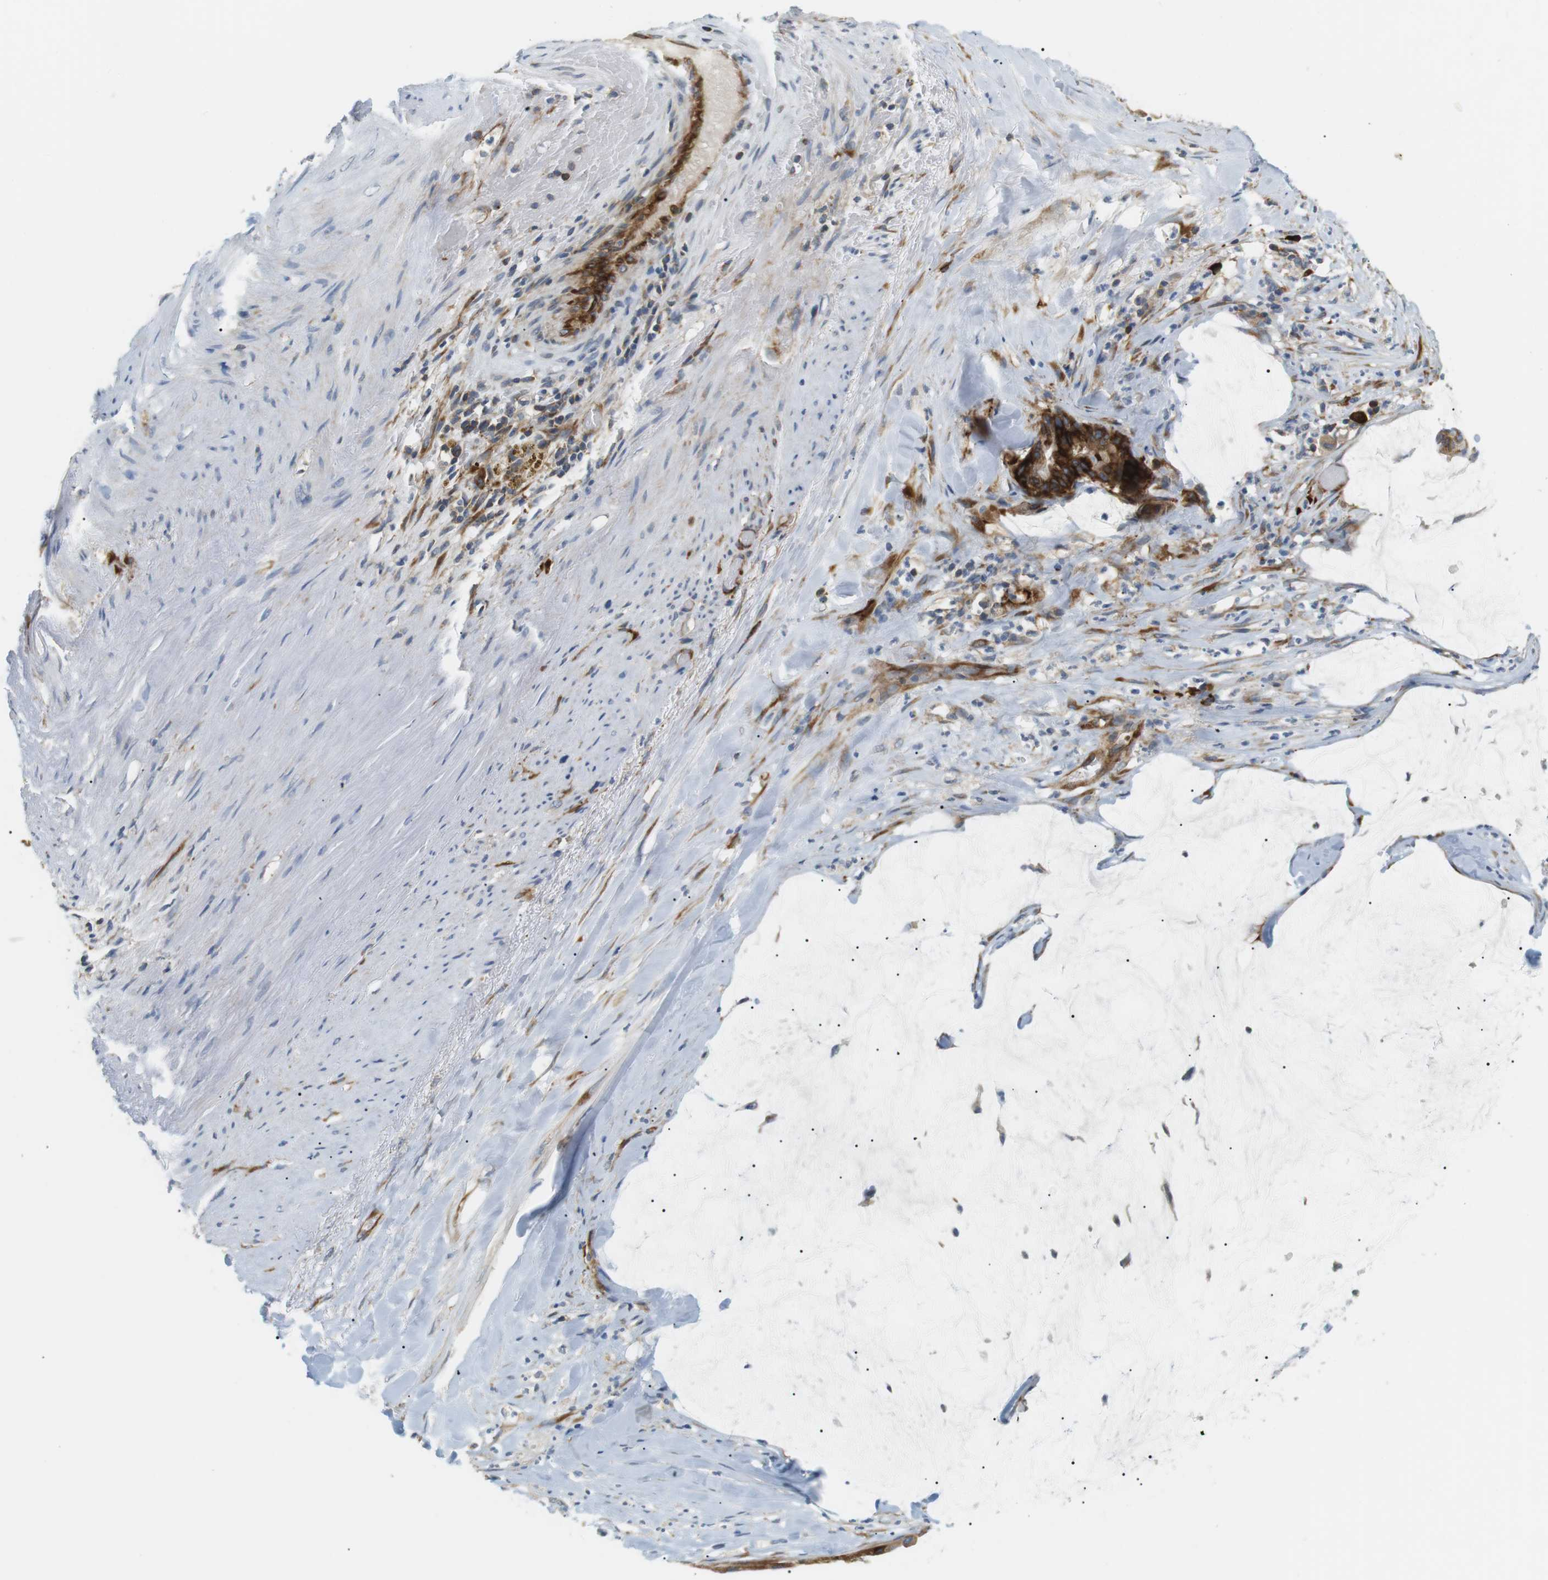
{"staining": {"intensity": "strong", "quantity": ">75%", "location": "cytoplasmic/membranous"}, "tissue": "pancreatic cancer", "cell_type": "Tumor cells", "image_type": "cancer", "snomed": [{"axis": "morphology", "description": "Adenocarcinoma, NOS"}, {"axis": "topography", "description": "Pancreas"}], "caption": "Human adenocarcinoma (pancreatic) stained with a protein marker displays strong staining in tumor cells.", "gene": "TMEM200A", "patient": {"sex": "male", "age": 41}}